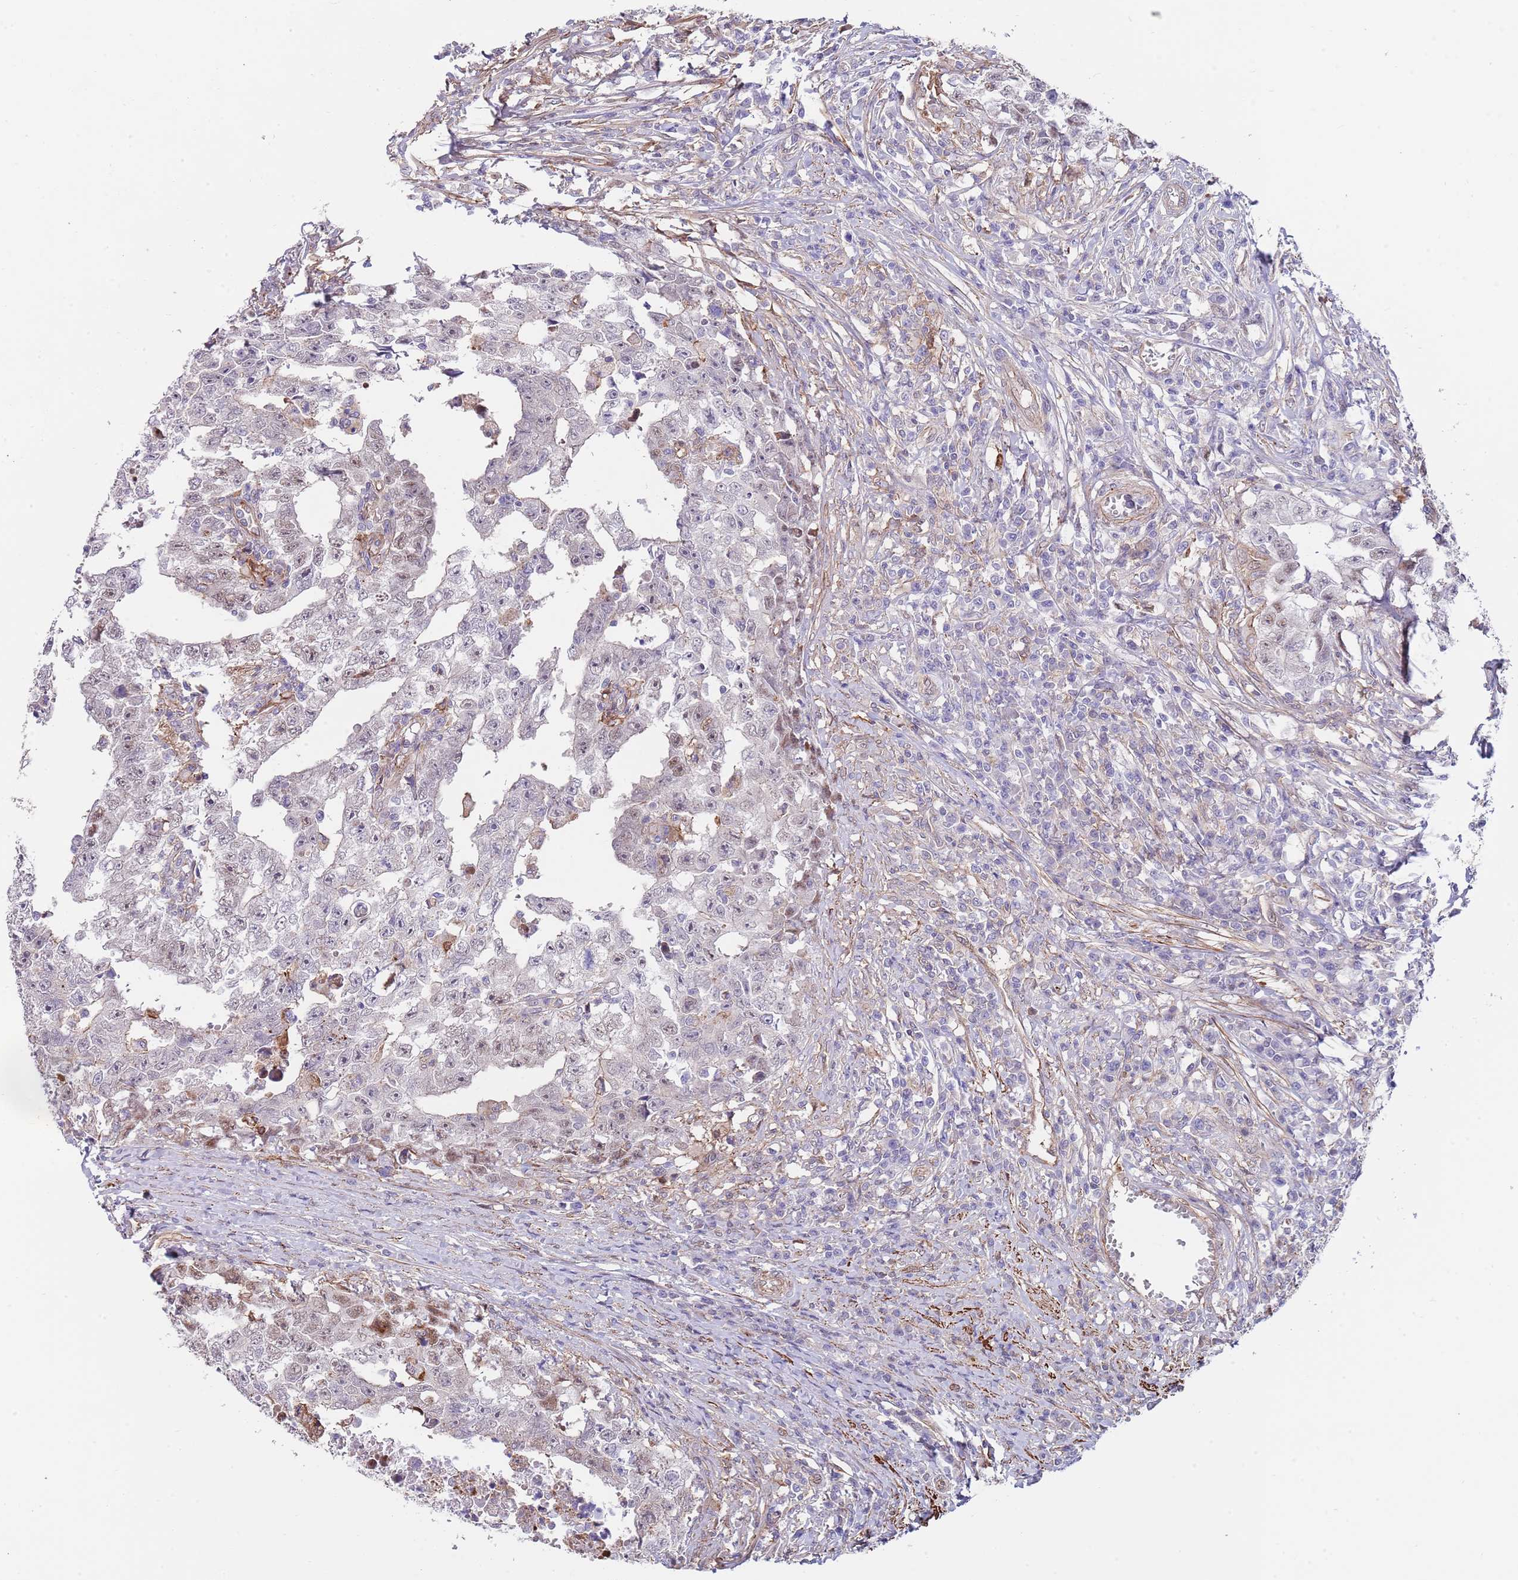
{"staining": {"intensity": "negative", "quantity": "none", "location": "none"}, "tissue": "testis cancer", "cell_type": "Tumor cells", "image_type": "cancer", "snomed": [{"axis": "morphology", "description": "Carcinoma, Embryonal, NOS"}, {"axis": "topography", "description": "Testis"}], "caption": "IHC of human testis embryonal carcinoma demonstrates no positivity in tumor cells.", "gene": "BPNT1", "patient": {"sex": "male", "age": 25}}